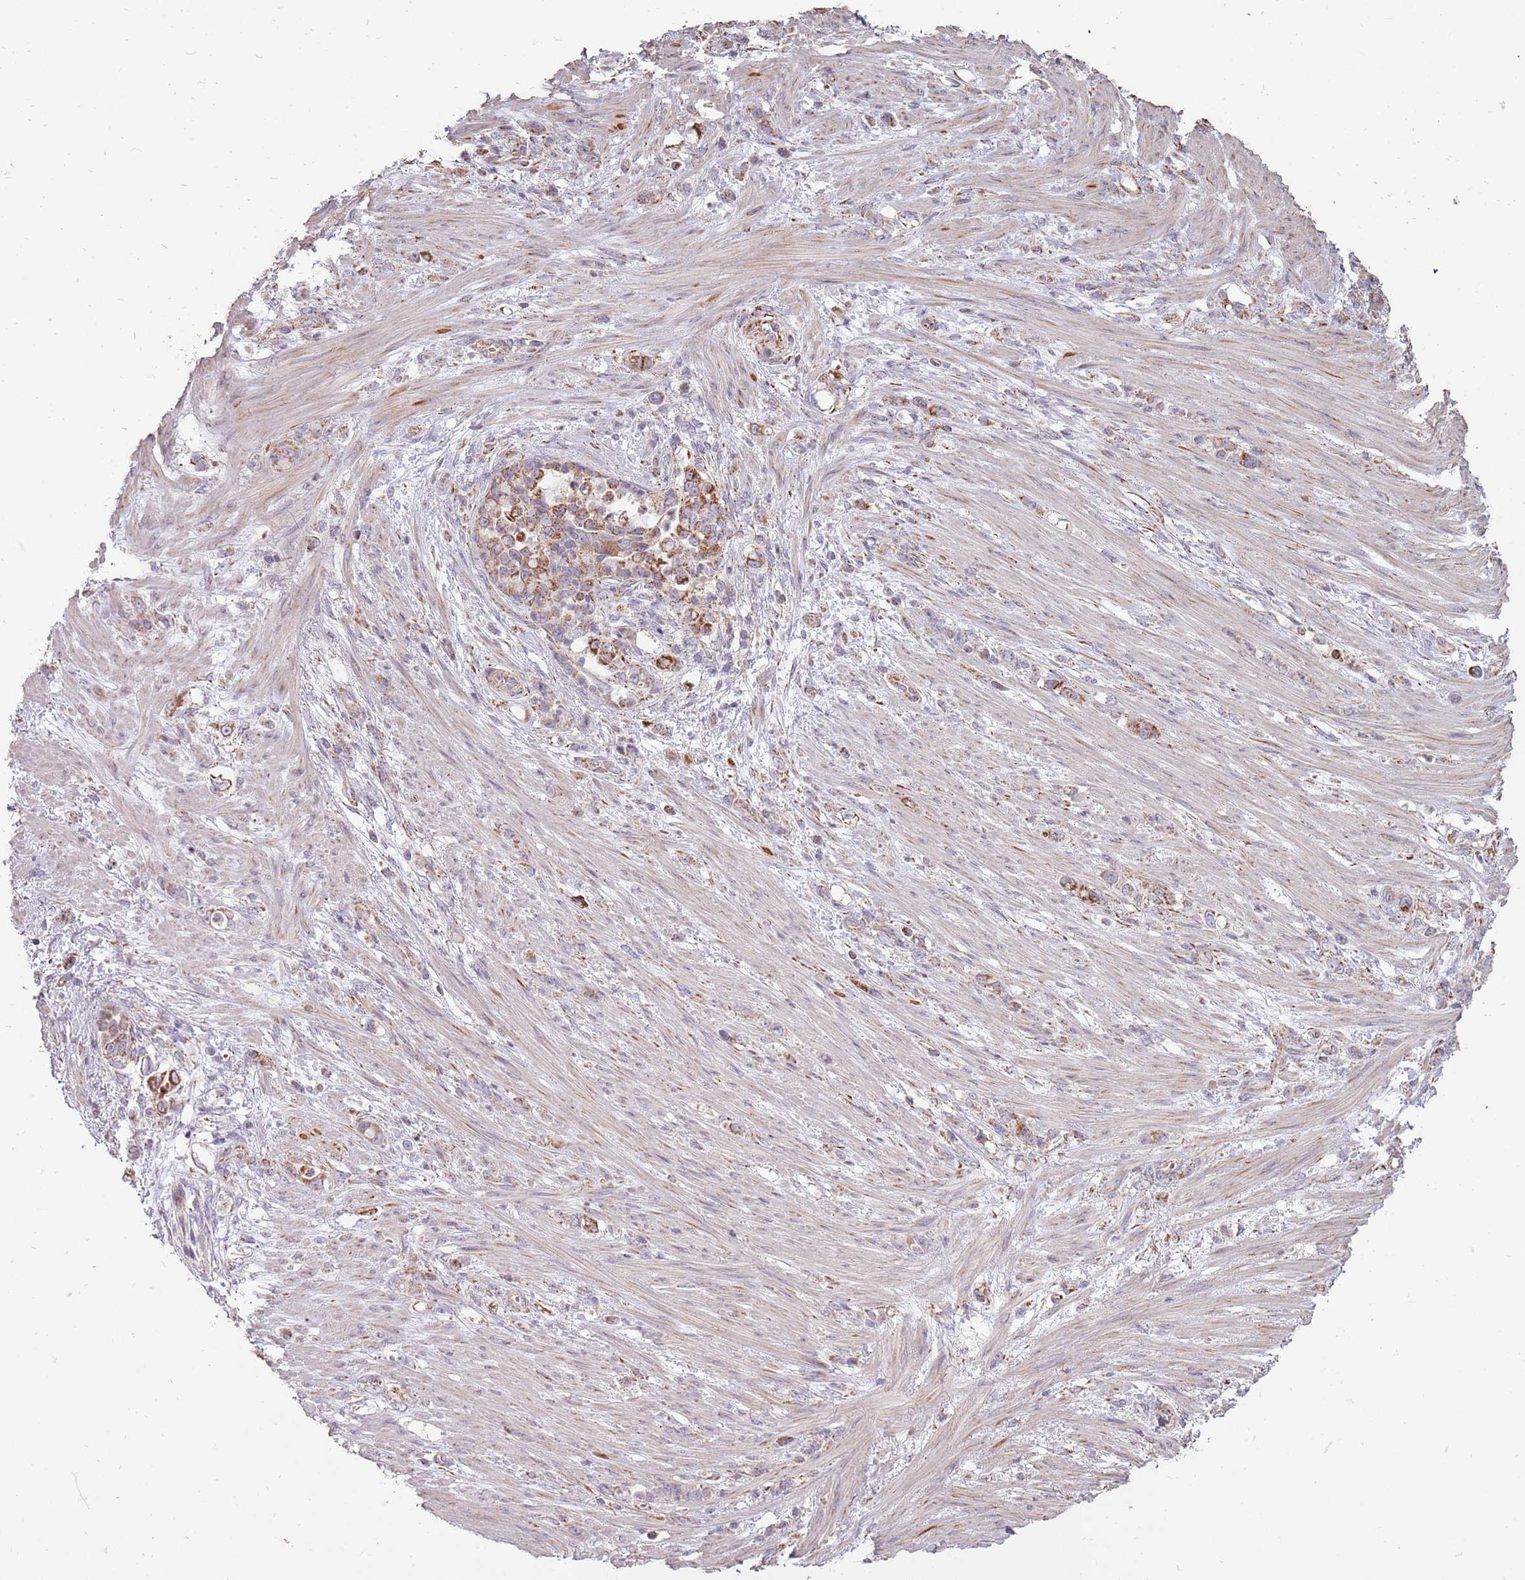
{"staining": {"intensity": "moderate", "quantity": "<25%", "location": "cytoplasmic/membranous"}, "tissue": "stomach cancer", "cell_type": "Tumor cells", "image_type": "cancer", "snomed": [{"axis": "morphology", "description": "Normal tissue, NOS"}, {"axis": "morphology", "description": "Adenocarcinoma, NOS"}, {"axis": "topography", "description": "Stomach"}], "caption": "A brown stain highlights moderate cytoplasmic/membranous positivity of a protein in adenocarcinoma (stomach) tumor cells. (DAB = brown stain, brightfield microscopy at high magnification).", "gene": "CNOT8", "patient": {"sex": "female", "age": 79}}